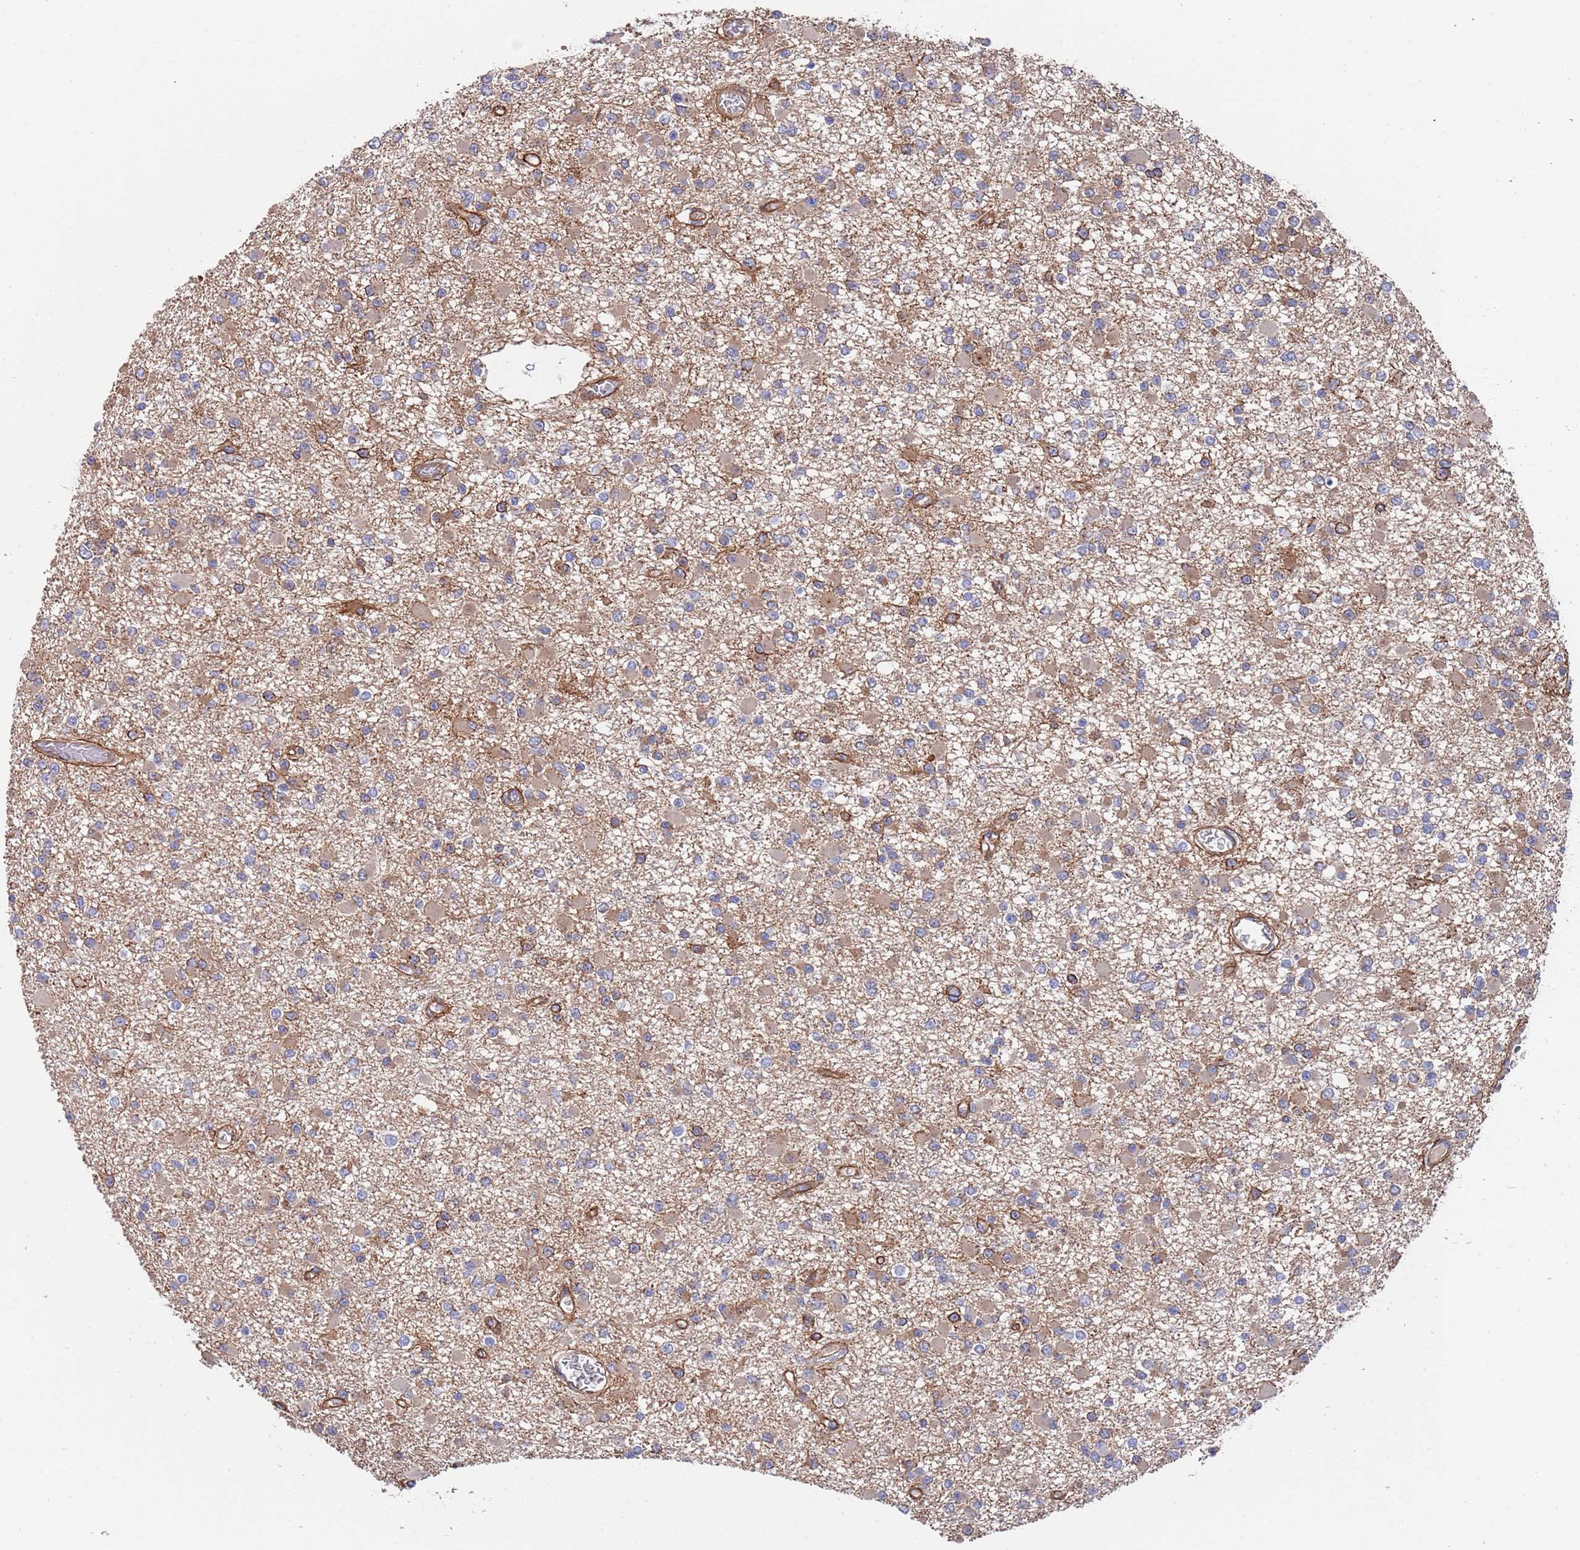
{"staining": {"intensity": "weak", "quantity": "<25%", "location": "cytoplasmic/membranous"}, "tissue": "glioma", "cell_type": "Tumor cells", "image_type": "cancer", "snomed": [{"axis": "morphology", "description": "Glioma, malignant, Low grade"}, {"axis": "topography", "description": "Brain"}], "caption": "Glioma was stained to show a protein in brown. There is no significant expression in tumor cells. (Stains: DAB (3,3'-diaminobenzidine) IHC with hematoxylin counter stain, Microscopy: brightfield microscopy at high magnification).", "gene": "JAKMIP2", "patient": {"sex": "female", "age": 22}}